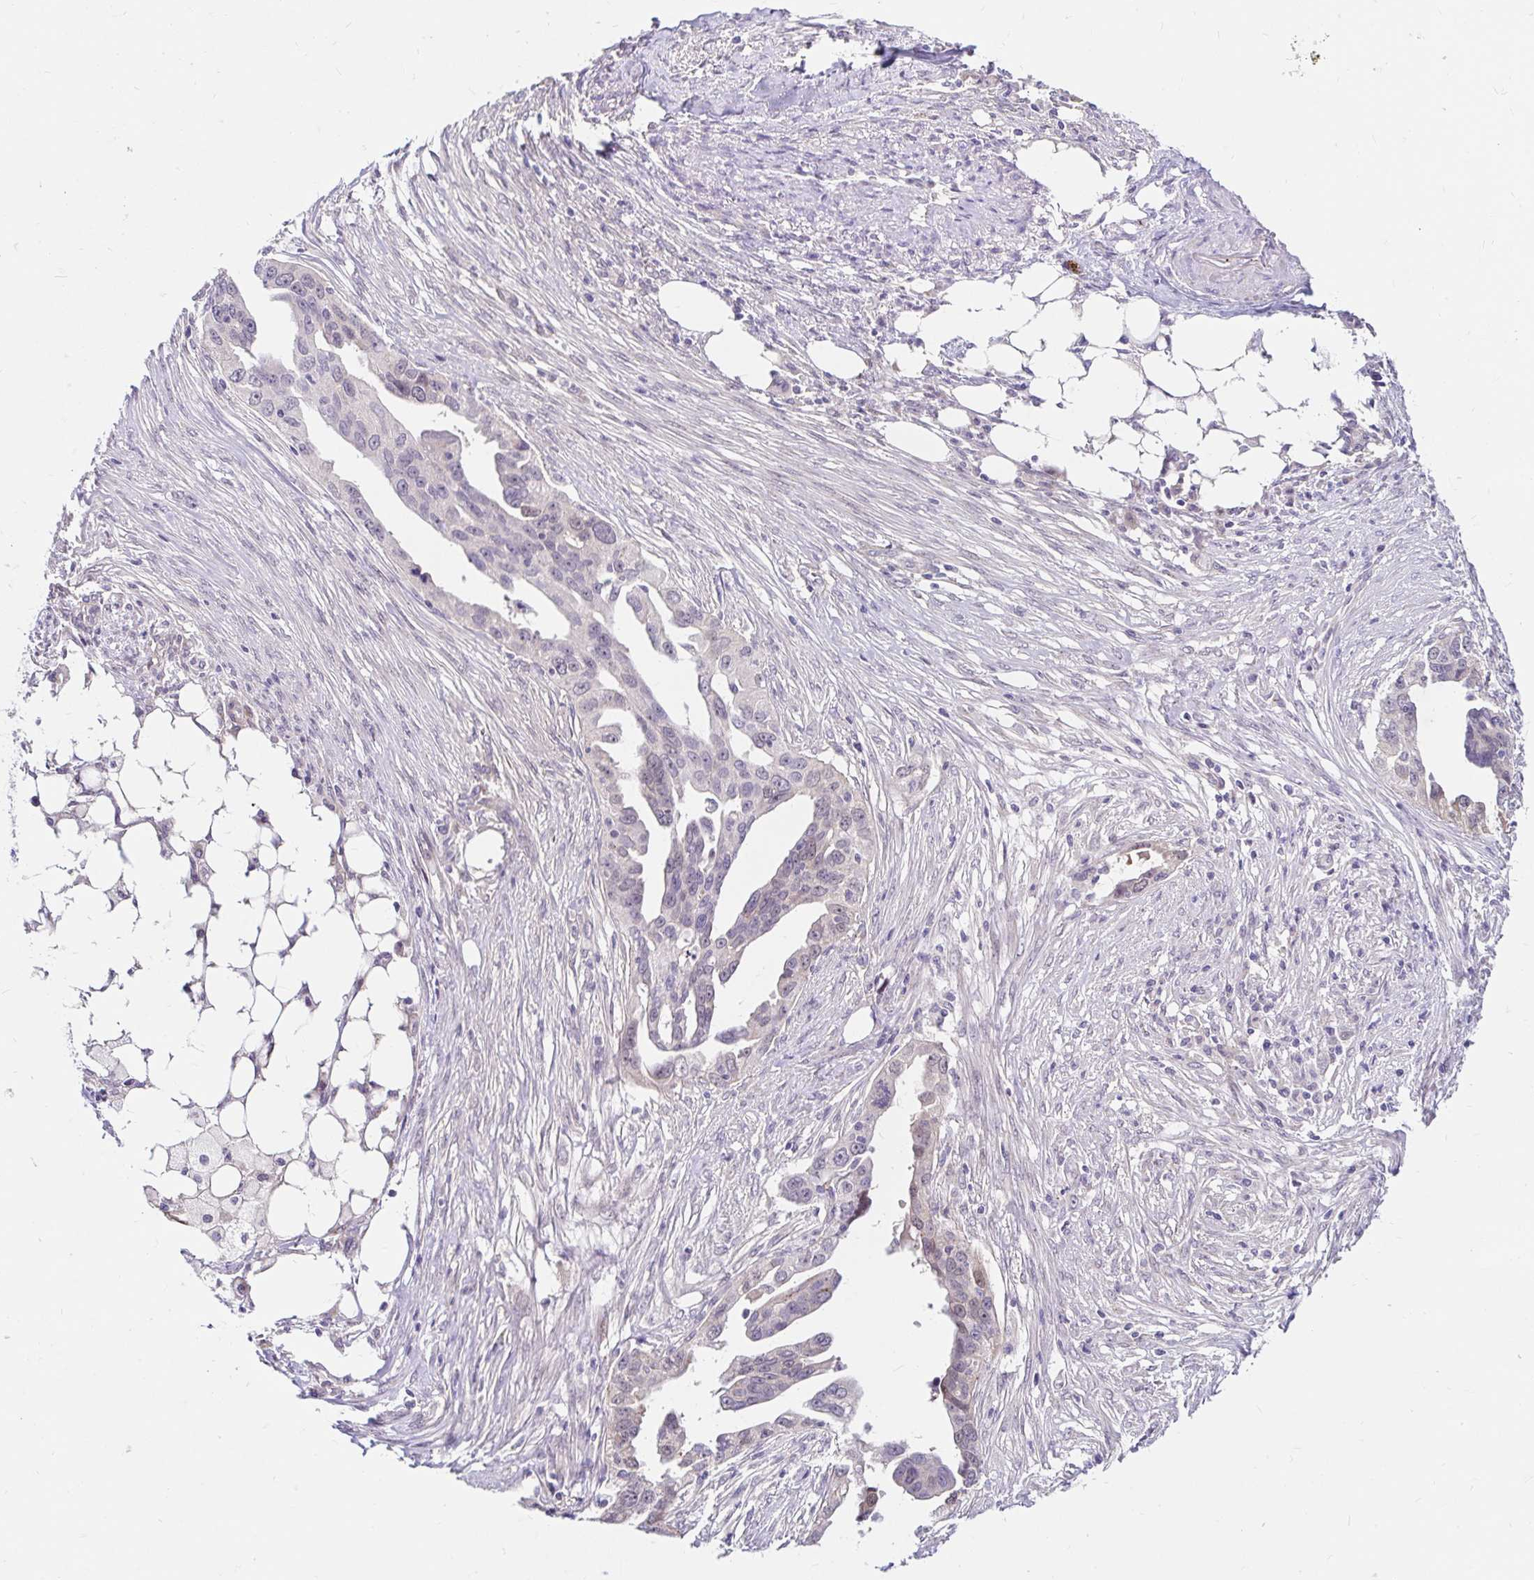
{"staining": {"intensity": "negative", "quantity": "none", "location": "none"}, "tissue": "ovarian cancer", "cell_type": "Tumor cells", "image_type": "cancer", "snomed": [{"axis": "morphology", "description": "Carcinoma, endometroid"}, {"axis": "morphology", "description": "Cystadenocarcinoma, serous, NOS"}, {"axis": "topography", "description": "Ovary"}], "caption": "The immunohistochemistry (IHC) micrograph has no significant positivity in tumor cells of ovarian cancer tissue.", "gene": "GUCY1A1", "patient": {"sex": "female", "age": 45}}